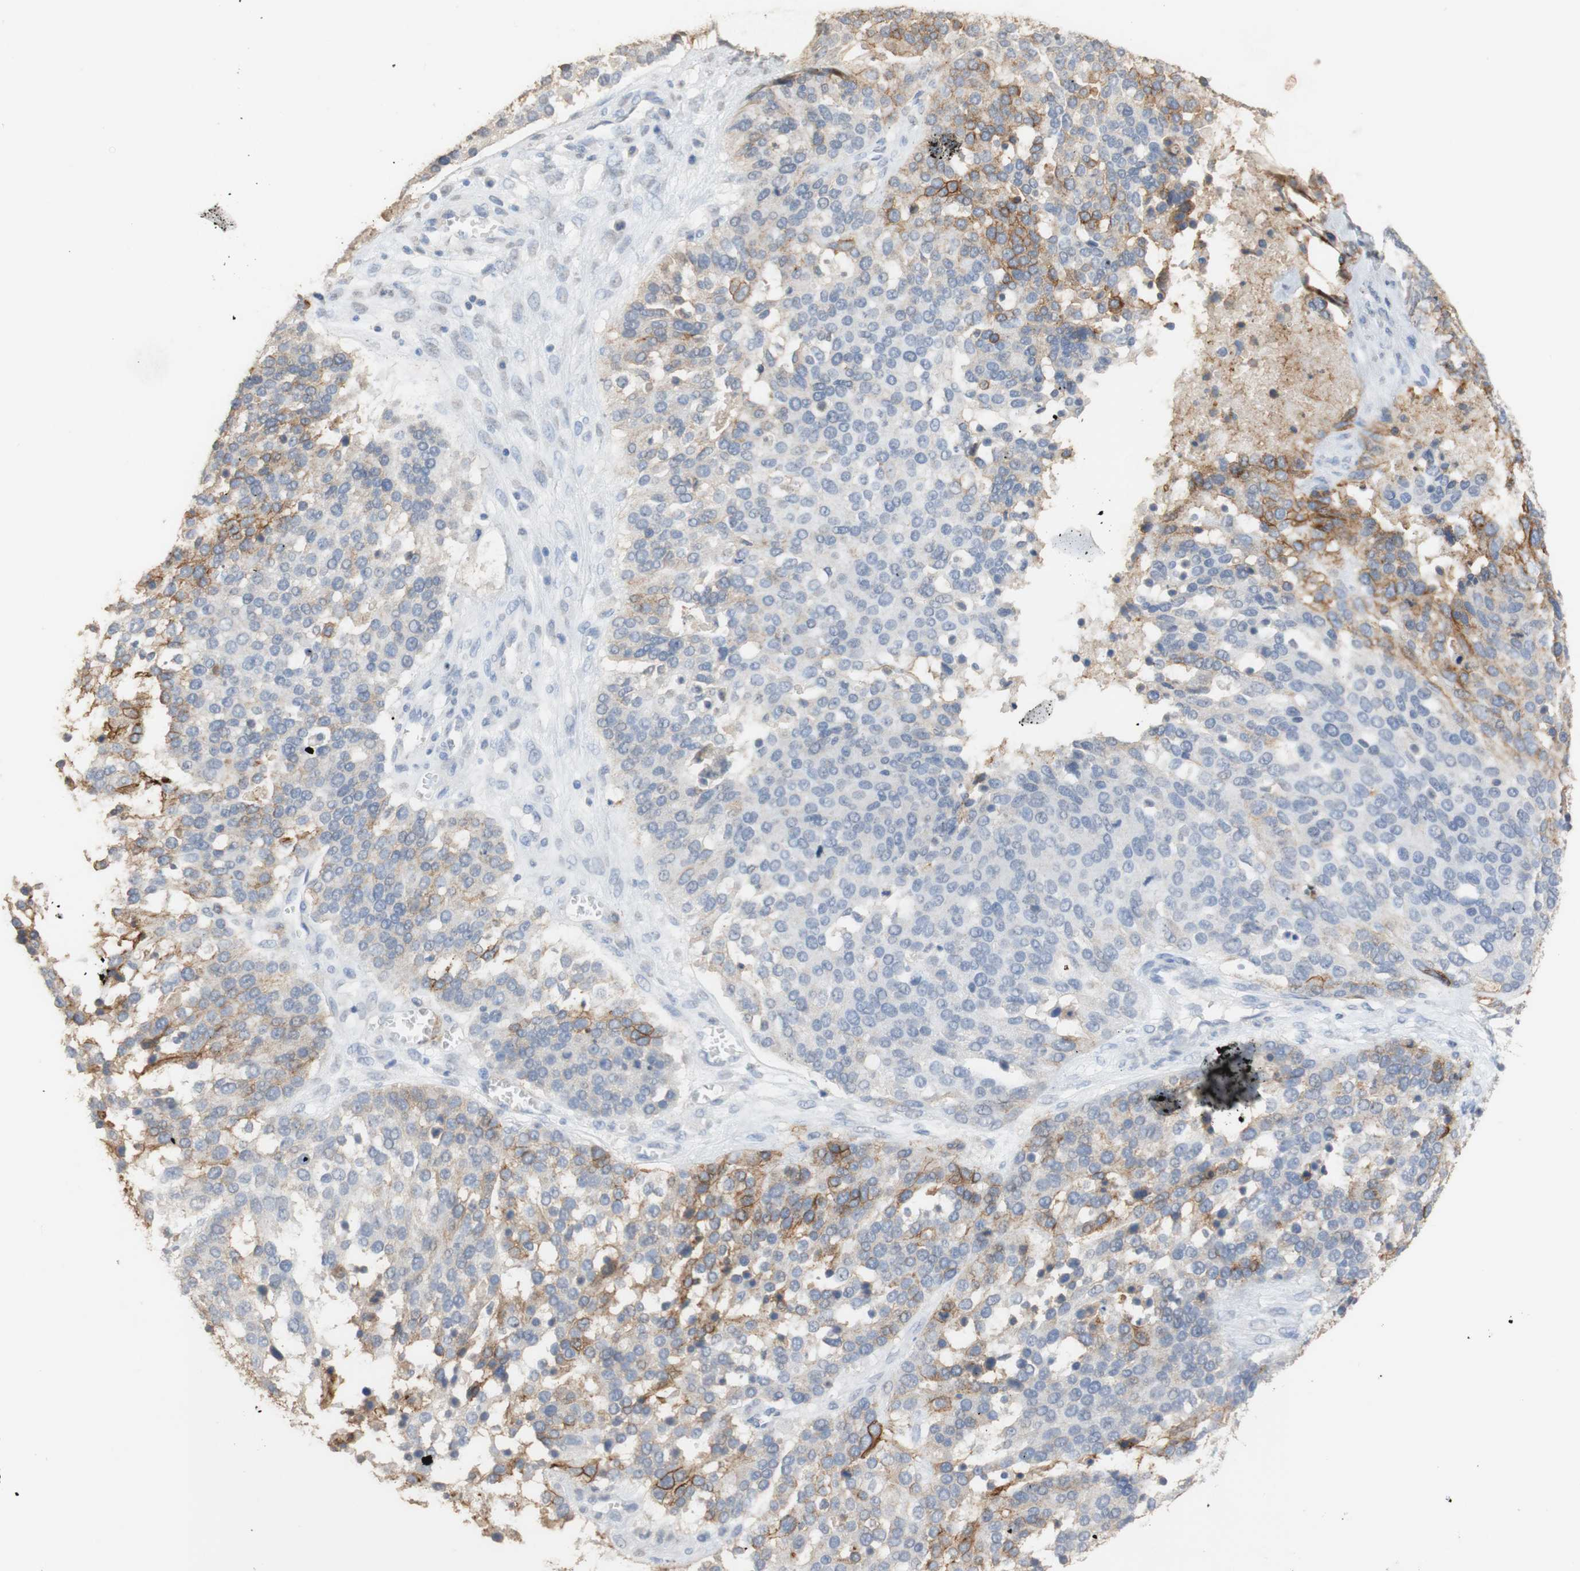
{"staining": {"intensity": "moderate", "quantity": "<25%", "location": "cytoplasmic/membranous"}, "tissue": "ovarian cancer", "cell_type": "Tumor cells", "image_type": "cancer", "snomed": [{"axis": "morphology", "description": "Cystadenocarcinoma, serous, NOS"}, {"axis": "topography", "description": "Ovary"}], "caption": "The histopathology image displays a brown stain indicating the presence of a protein in the cytoplasmic/membranous of tumor cells in ovarian serous cystadenocarcinoma.", "gene": "L1CAM", "patient": {"sex": "female", "age": 44}}